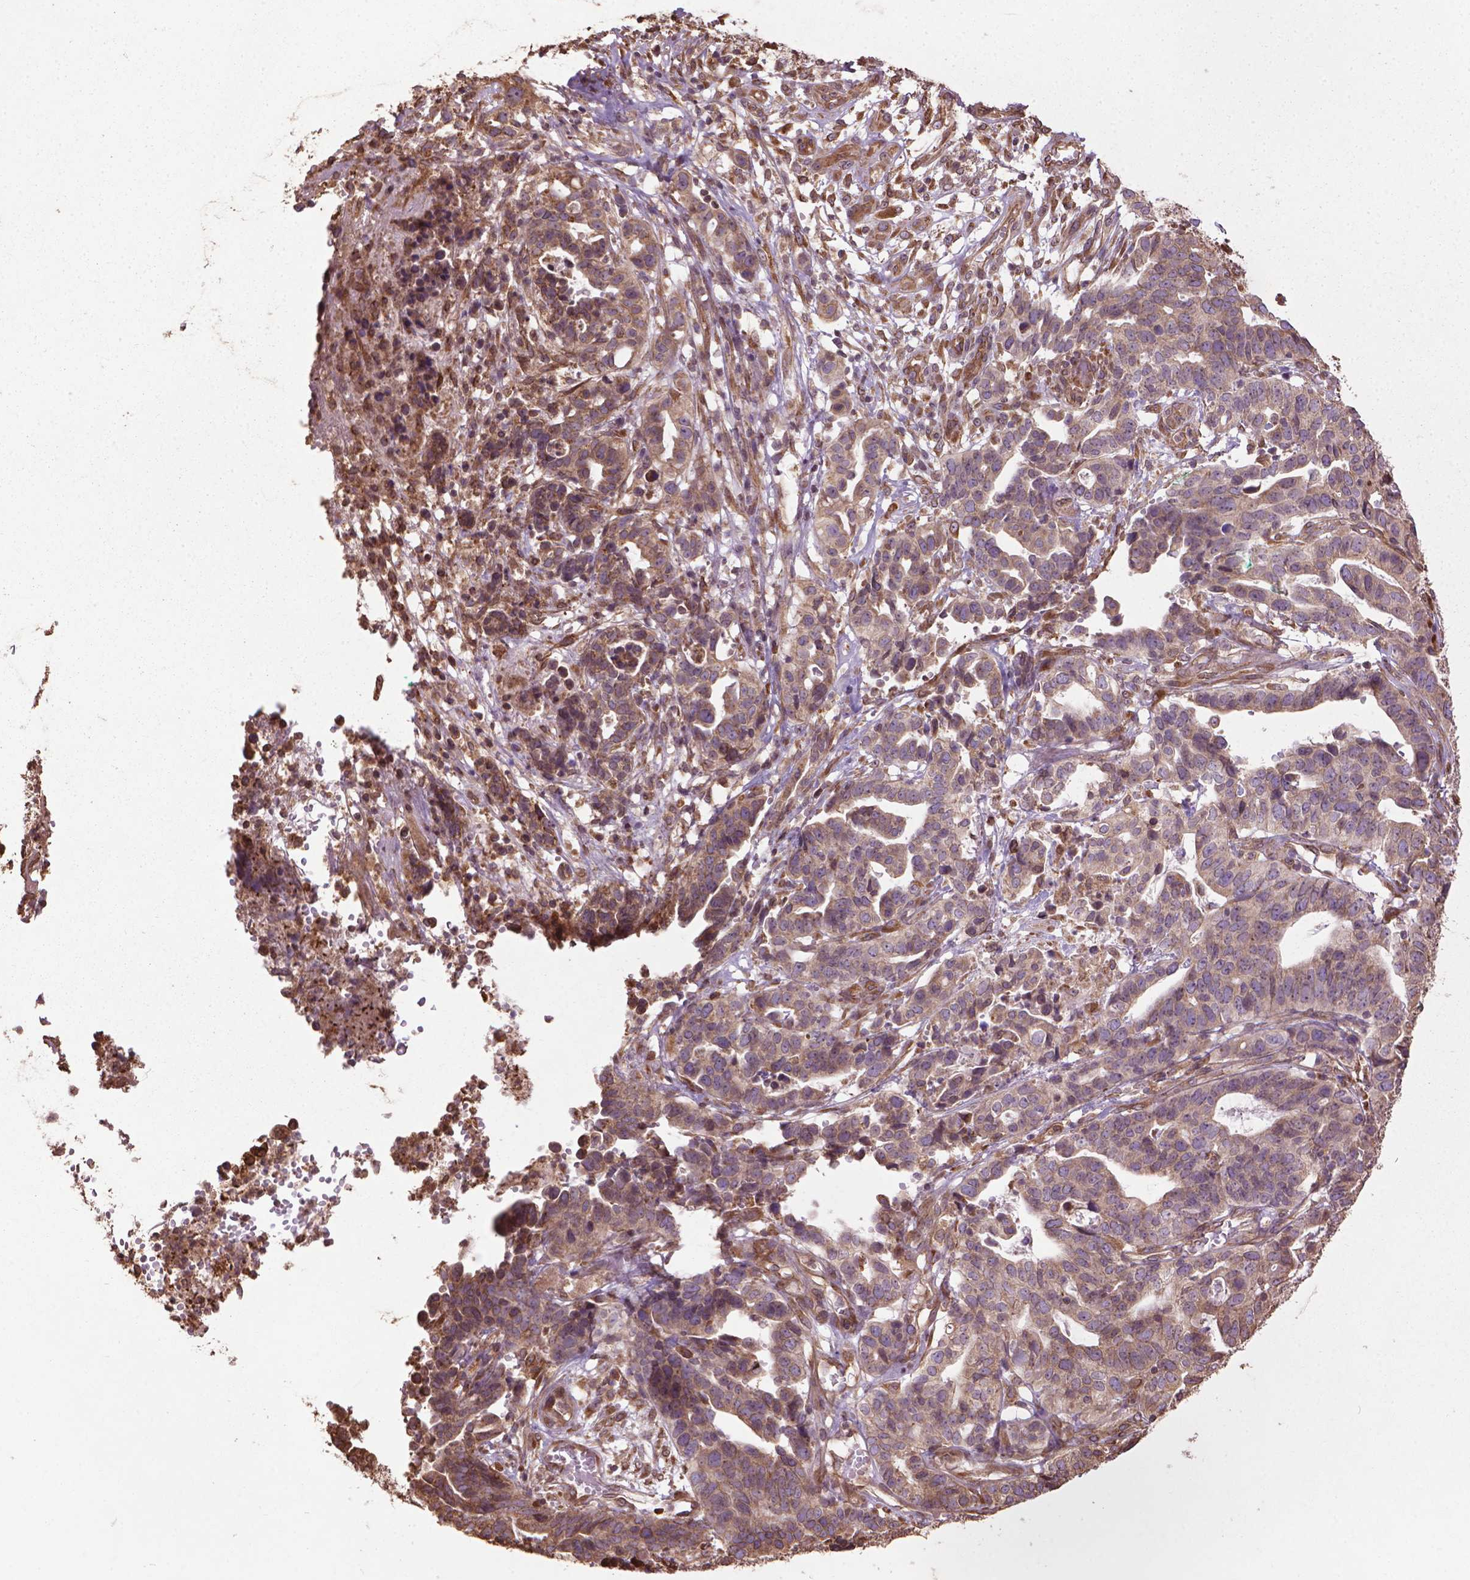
{"staining": {"intensity": "weak", "quantity": ">75%", "location": "cytoplasmic/membranous"}, "tissue": "stomach cancer", "cell_type": "Tumor cells", "image_type": "cancer", "snomed": [{"axis": "morphology", "description": "Adenocarcinoma, NOS"}, {"axis": "topography", "description": "Stomach, upper"}], "caption": "Human stomach cancer (adenocarcinoma) stained with a brown dye exhibits weak cytoplasmic/membranous positive expression in approximately >75% of tumor cells.", "gene": "GAS1", "patient": {"sex": "female", "age": 67}}